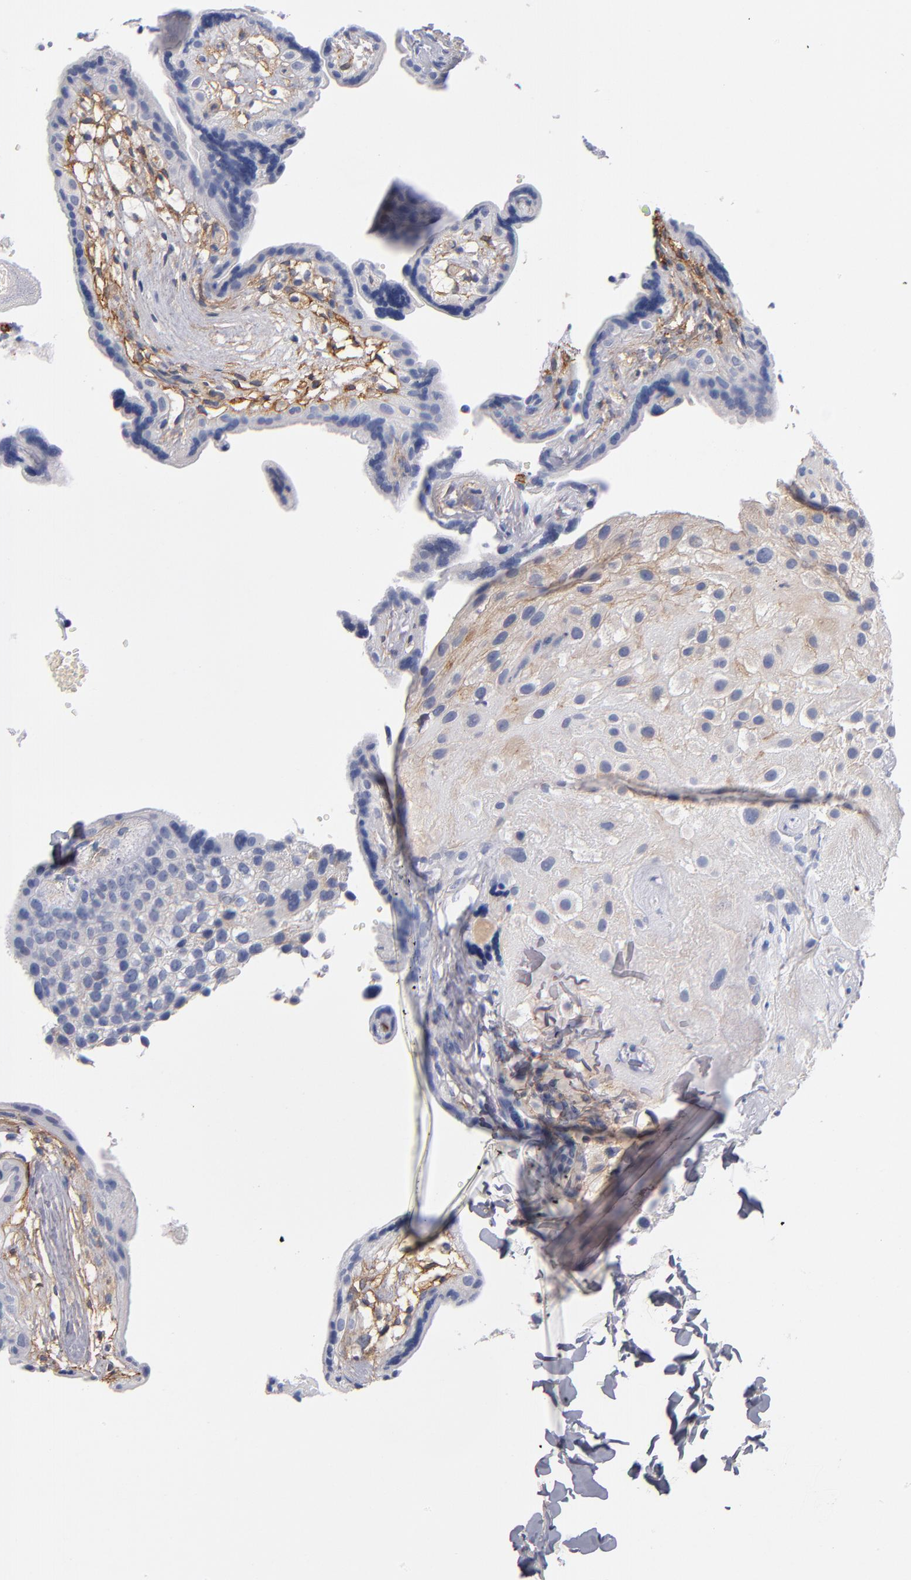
{"staining": {"intensity": "negative", "quantity": "none", "location": "none"}, "tissue": "placenta", "cell_type": "Decidual cells", "image_type": "normal", "snomed": [{"axis": "morphology", "description": "Normal tissue, NOS"}, {"axis": "topography", "description": "Placenta"}], "caption": "A high-resolution photomicrograph shows immunohistochemistry (IHC) staining of normal placenta, which exhibits no significant positivity in decidual cells.", "gene": "PLSCR4", "patient": {"sex": "female", "age": 32}}